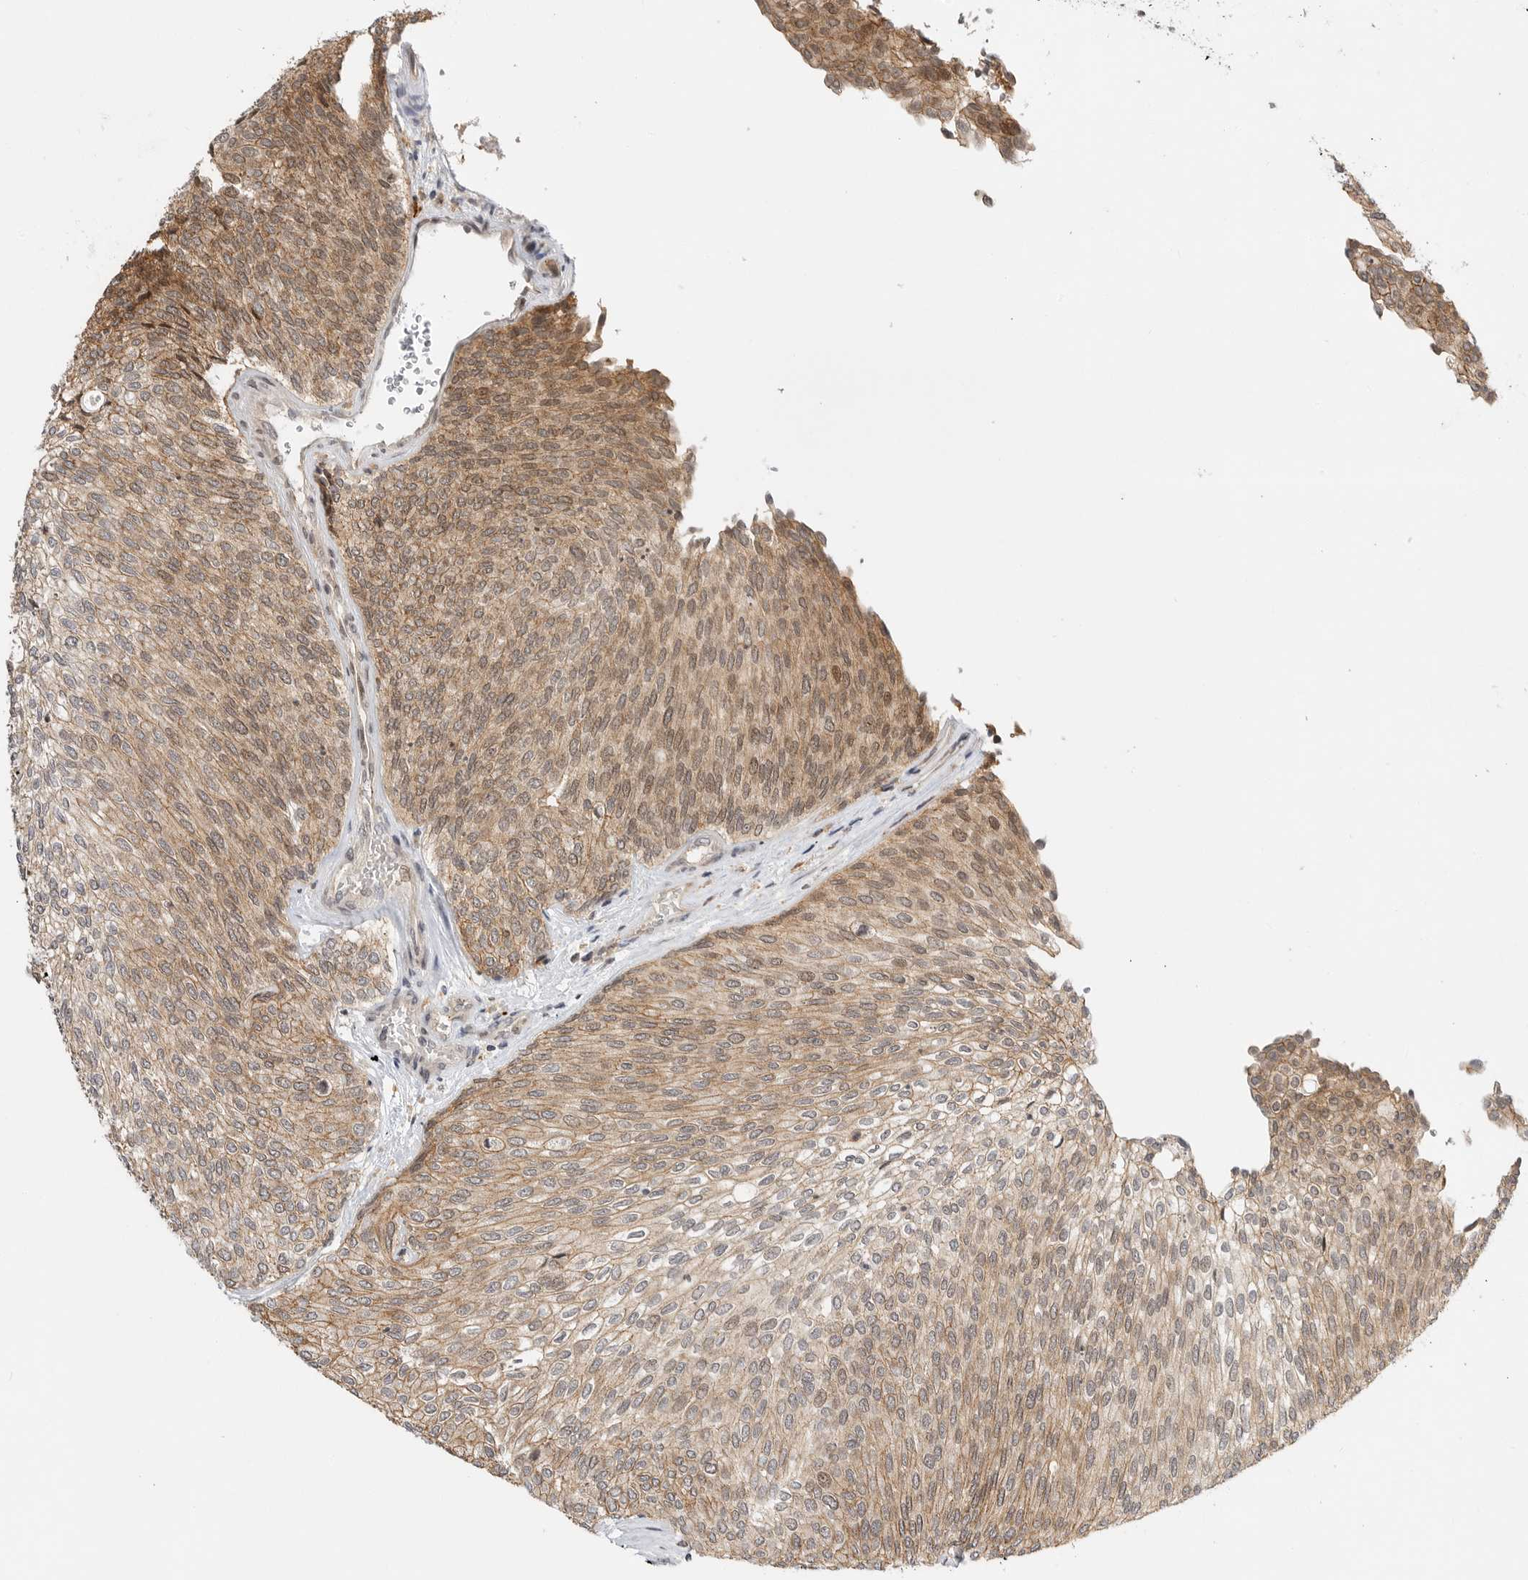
{"staining": {"intensity": "moderate", "quantity": ">75%", "location": "cytoplasmic/membranous,nuclear"}, "tissue": "urothelial cancer", "cell_type": "Tumor cells", "image_type": "cancer", "snomed": [{"axis": "morphology", "description": "Urothelial carcinoma, Low grade"}, {"axis": "topography", "description": "Urinary bladder"}], "caption": "Tumor cells display medium levels of moderate cytoplasmic/membranous and nuclear positivity in approximately >75% of cells in urothelial carcinoma (low-grade). (brown staining indicates protein expression, while blue staining denotes nuclei).", "gene": "CSNK1G3", "patient": {"sex": "female", "age": 79}}